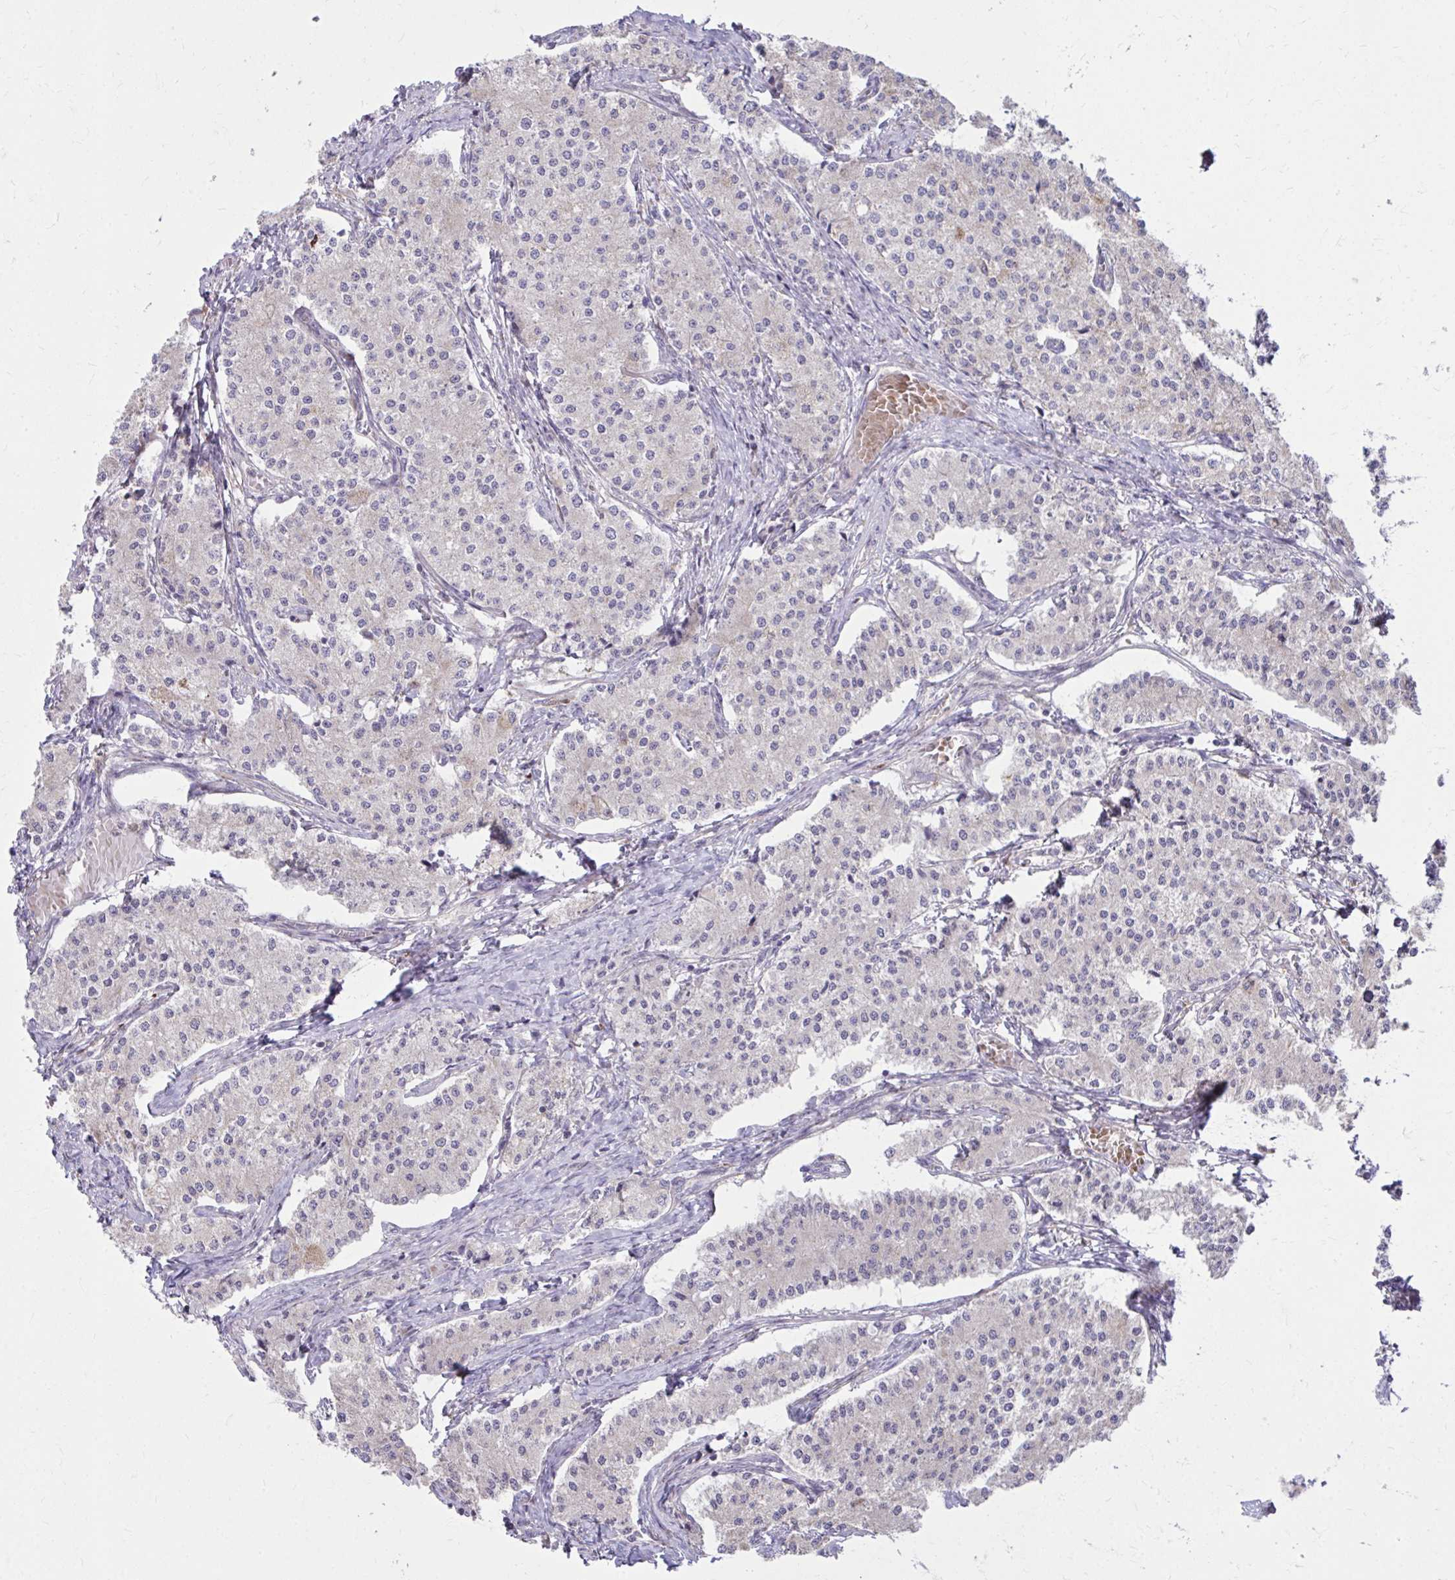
{"staining": {"intensity": "negative", "quantity": "none", "location": "none"}, "tissue": "carcinoid", "cell_type": "Tumor cells", "image_type": "cancer", "snomed": [{"axis": "morphology", "description": "Carcinoid, malignant, NOS"}, {"axis": "topography", "description": "Colon"}], "caption": "Immunohistochemistry (IHC) of human carcinoid reveals no positivity in tumor cells.", "gene": "C16orf54", "patient": {"sex": "female", "age": 52}}